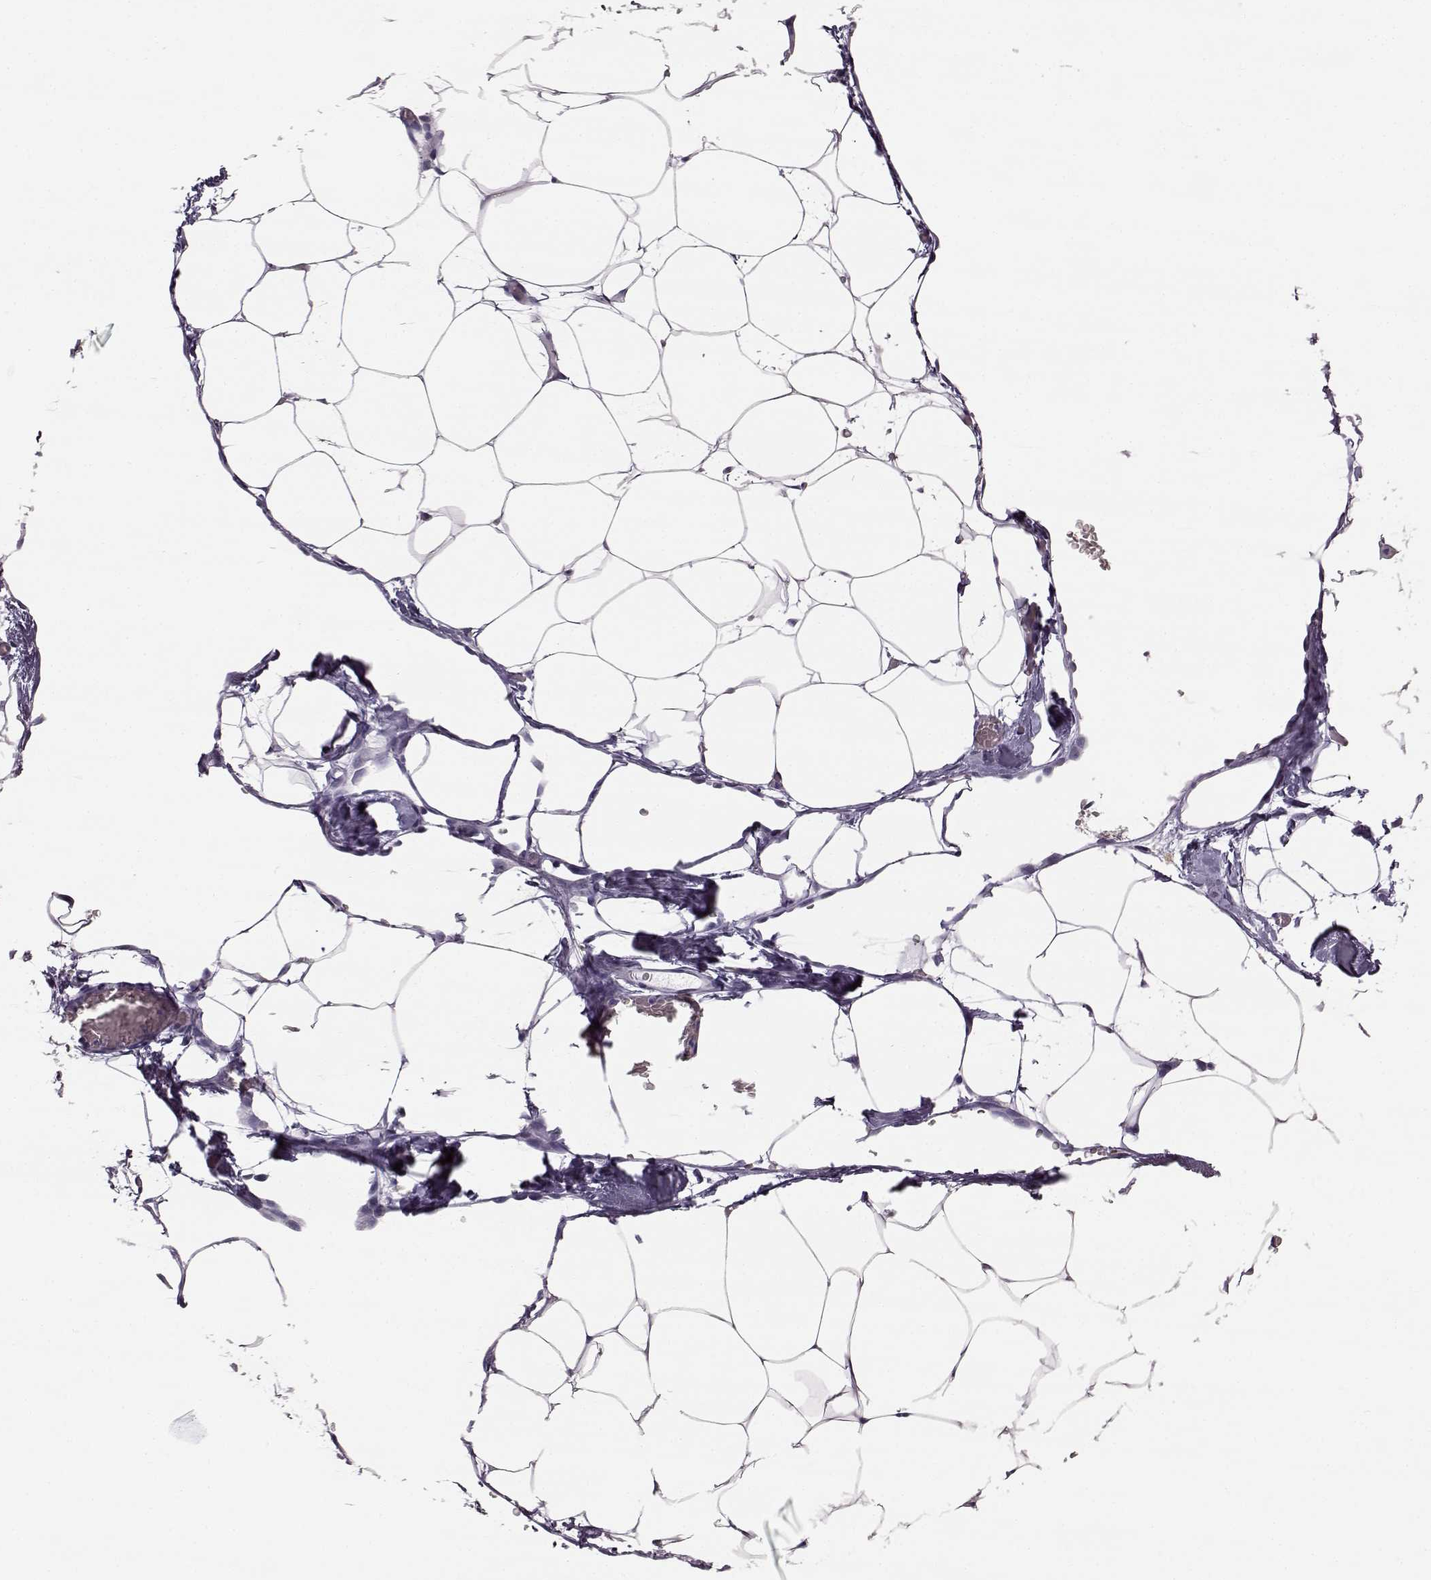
{"staining": {"intensity": "negative", "quantity": "none", "location": "none"}, "tissue": "adipose tissue", "cell_type": "Adipocytes", "image_type": "normal", "snomed": [{"axis": "morphology", "description": "Normal tissue, NOS"}, {"axis": "topography", "description": "Adipose tissue"}], "caption": "Immunohistochemistry (IHC) of normal adipose tissue displays no expression in adipocytes.", "gene": "NPTXR", "patient": {"sex": "male", "age": 57}}